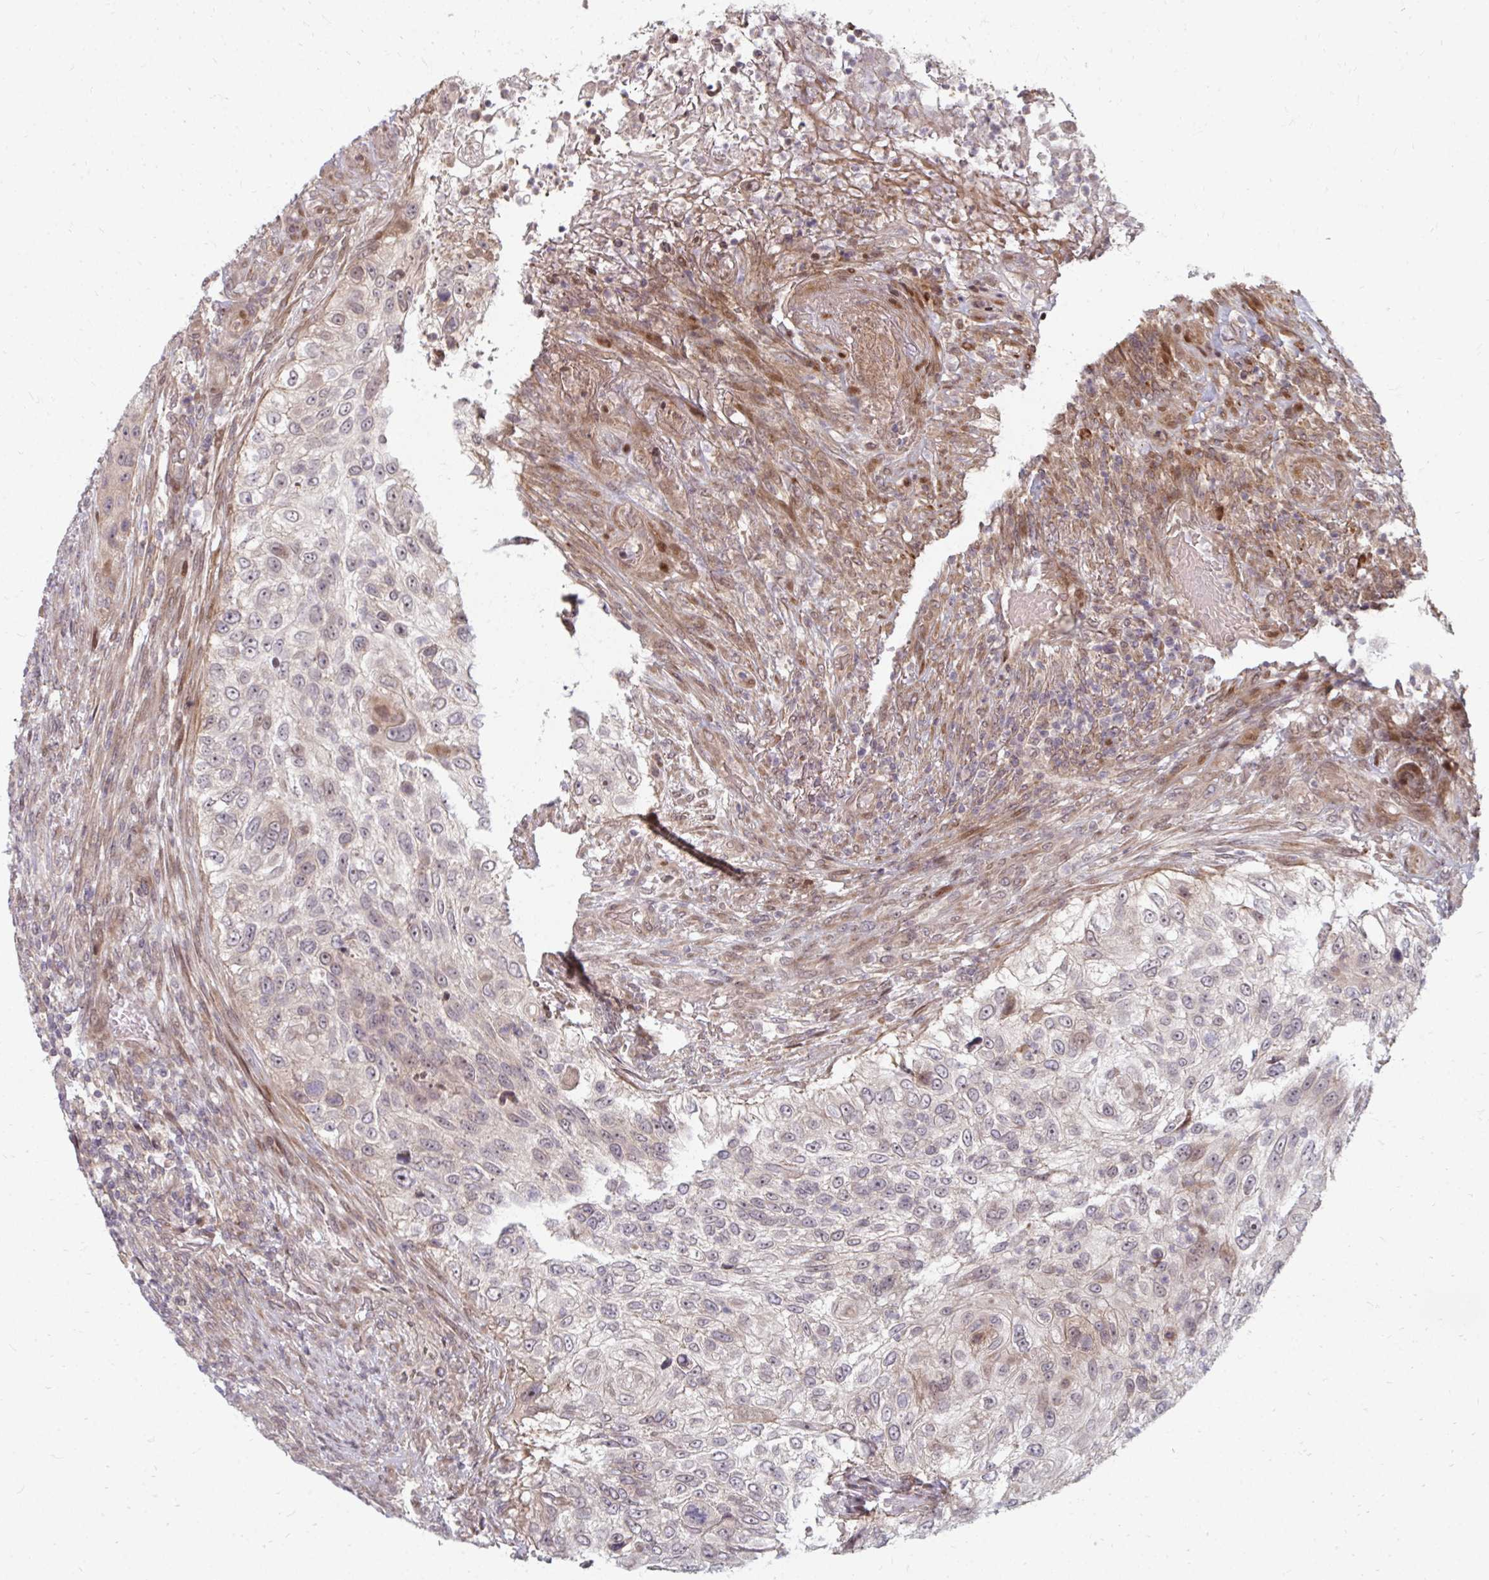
{"staining": {"intensity": "negative", "quantity": "none", "location": "none"}, "tissue": "urothelial cancer", "cell_type": "Tumor cells", "image_type": "cancer", "snomed": [{"axis": "morphology", "description": "Urothelial carcinoma, High grade"}, {"axis": "topography", "description": "Urinary bladder"}], "caption": "Immunohistochemical staining of high-grade urothelial carcinoma exhibits no significant expression in tumor cells. (DAB immunohistochemistry (IHC) visualized using brightfield microscopy, high magnification).", "gene": "ZNF285", "patient": {"sex": "female", "age": 60}}